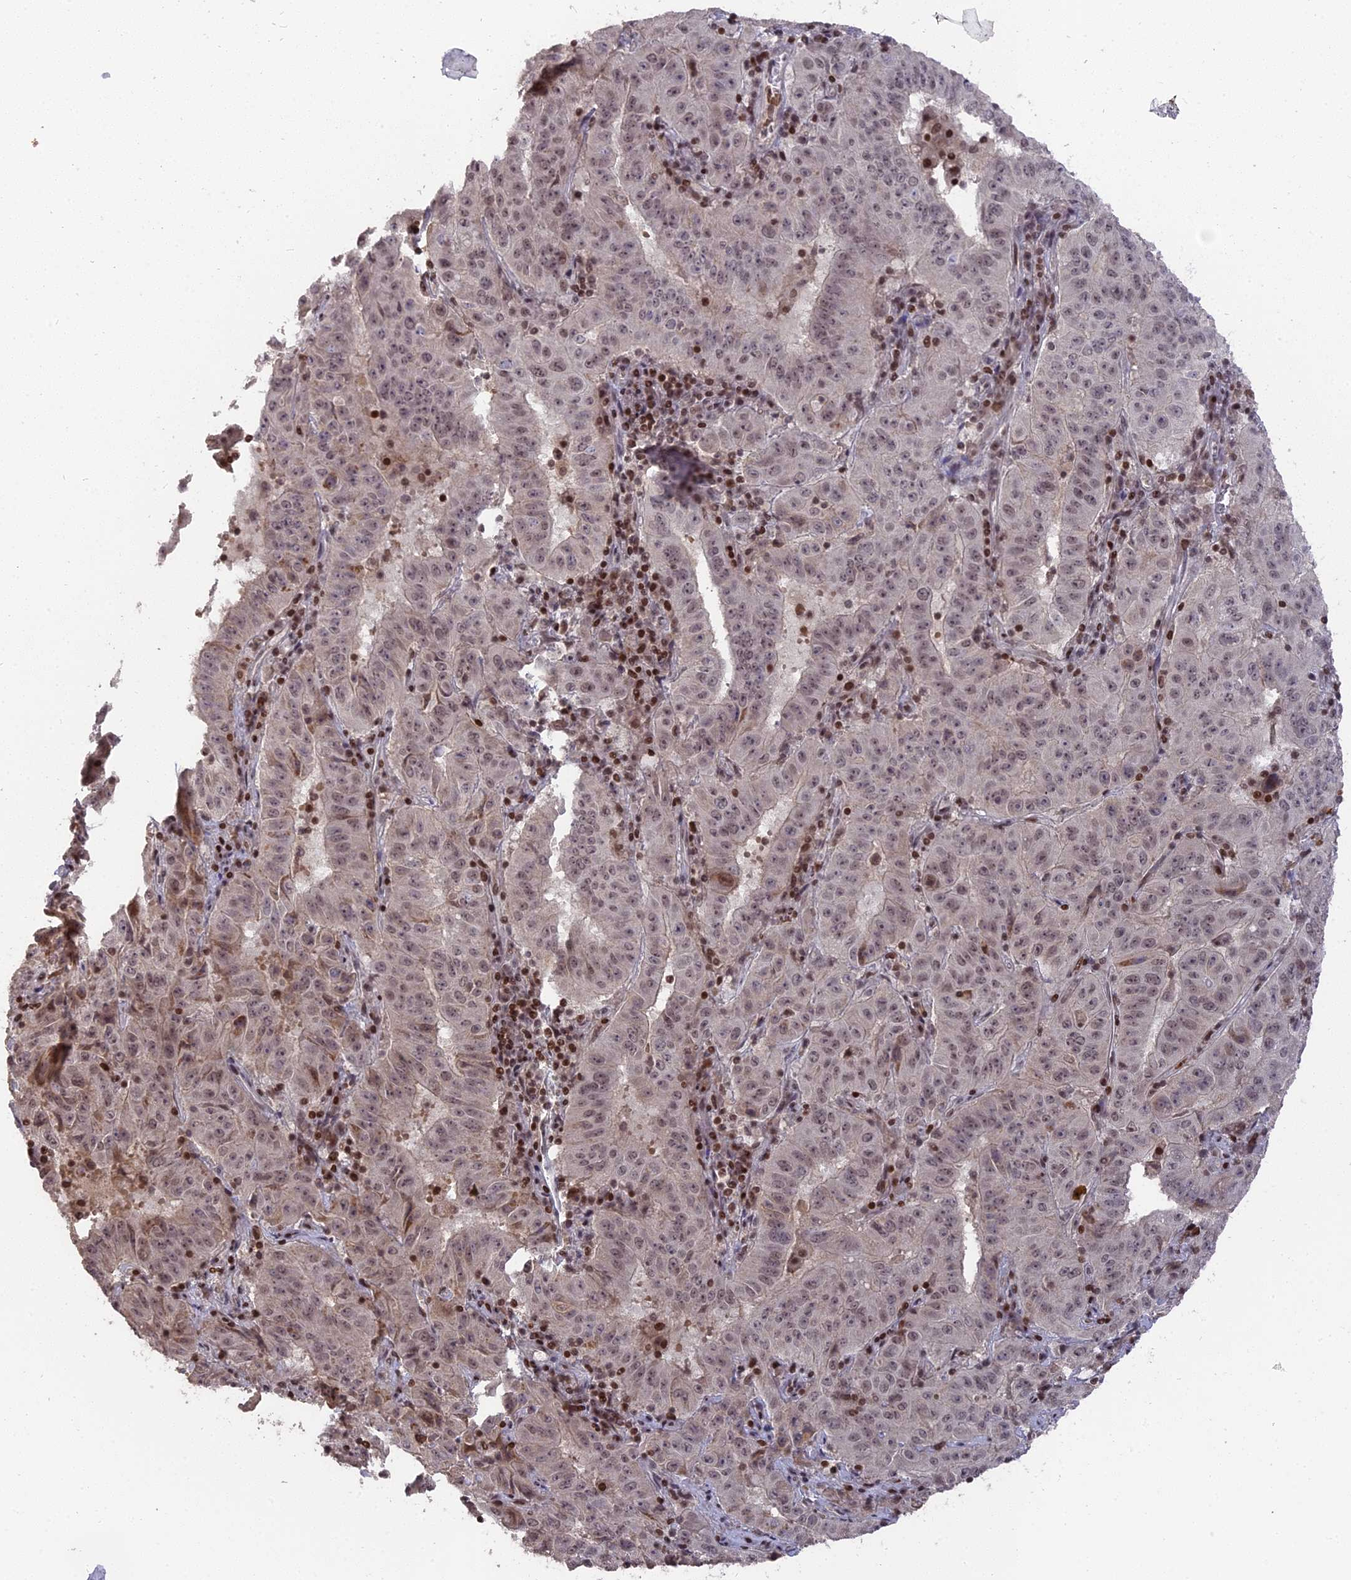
{"staining": {"intensity": "weak", "quantity": ">75%", "location": "nuclear"}, "tissue": "pancreatic cancer", "cell_type": "Tumor cells", "image_type": "cancer", "snomed": [{"axis": "morphology", "description": "Adenocarcinoma, NOS"}, {"axis": "topography", "description": "Pancreas"}], "caption": "Immunohistochemical staining of pancreatic cancer demonstrates weak nuclear protein positivity in about >75% of tumor cells. (DAB (3,3'-diaminobenzidine) IHC, brown staining for protein, blue staining for nuclei).", "gene": "NR1H3", "patient": {"sex": "male", "age": 63}}